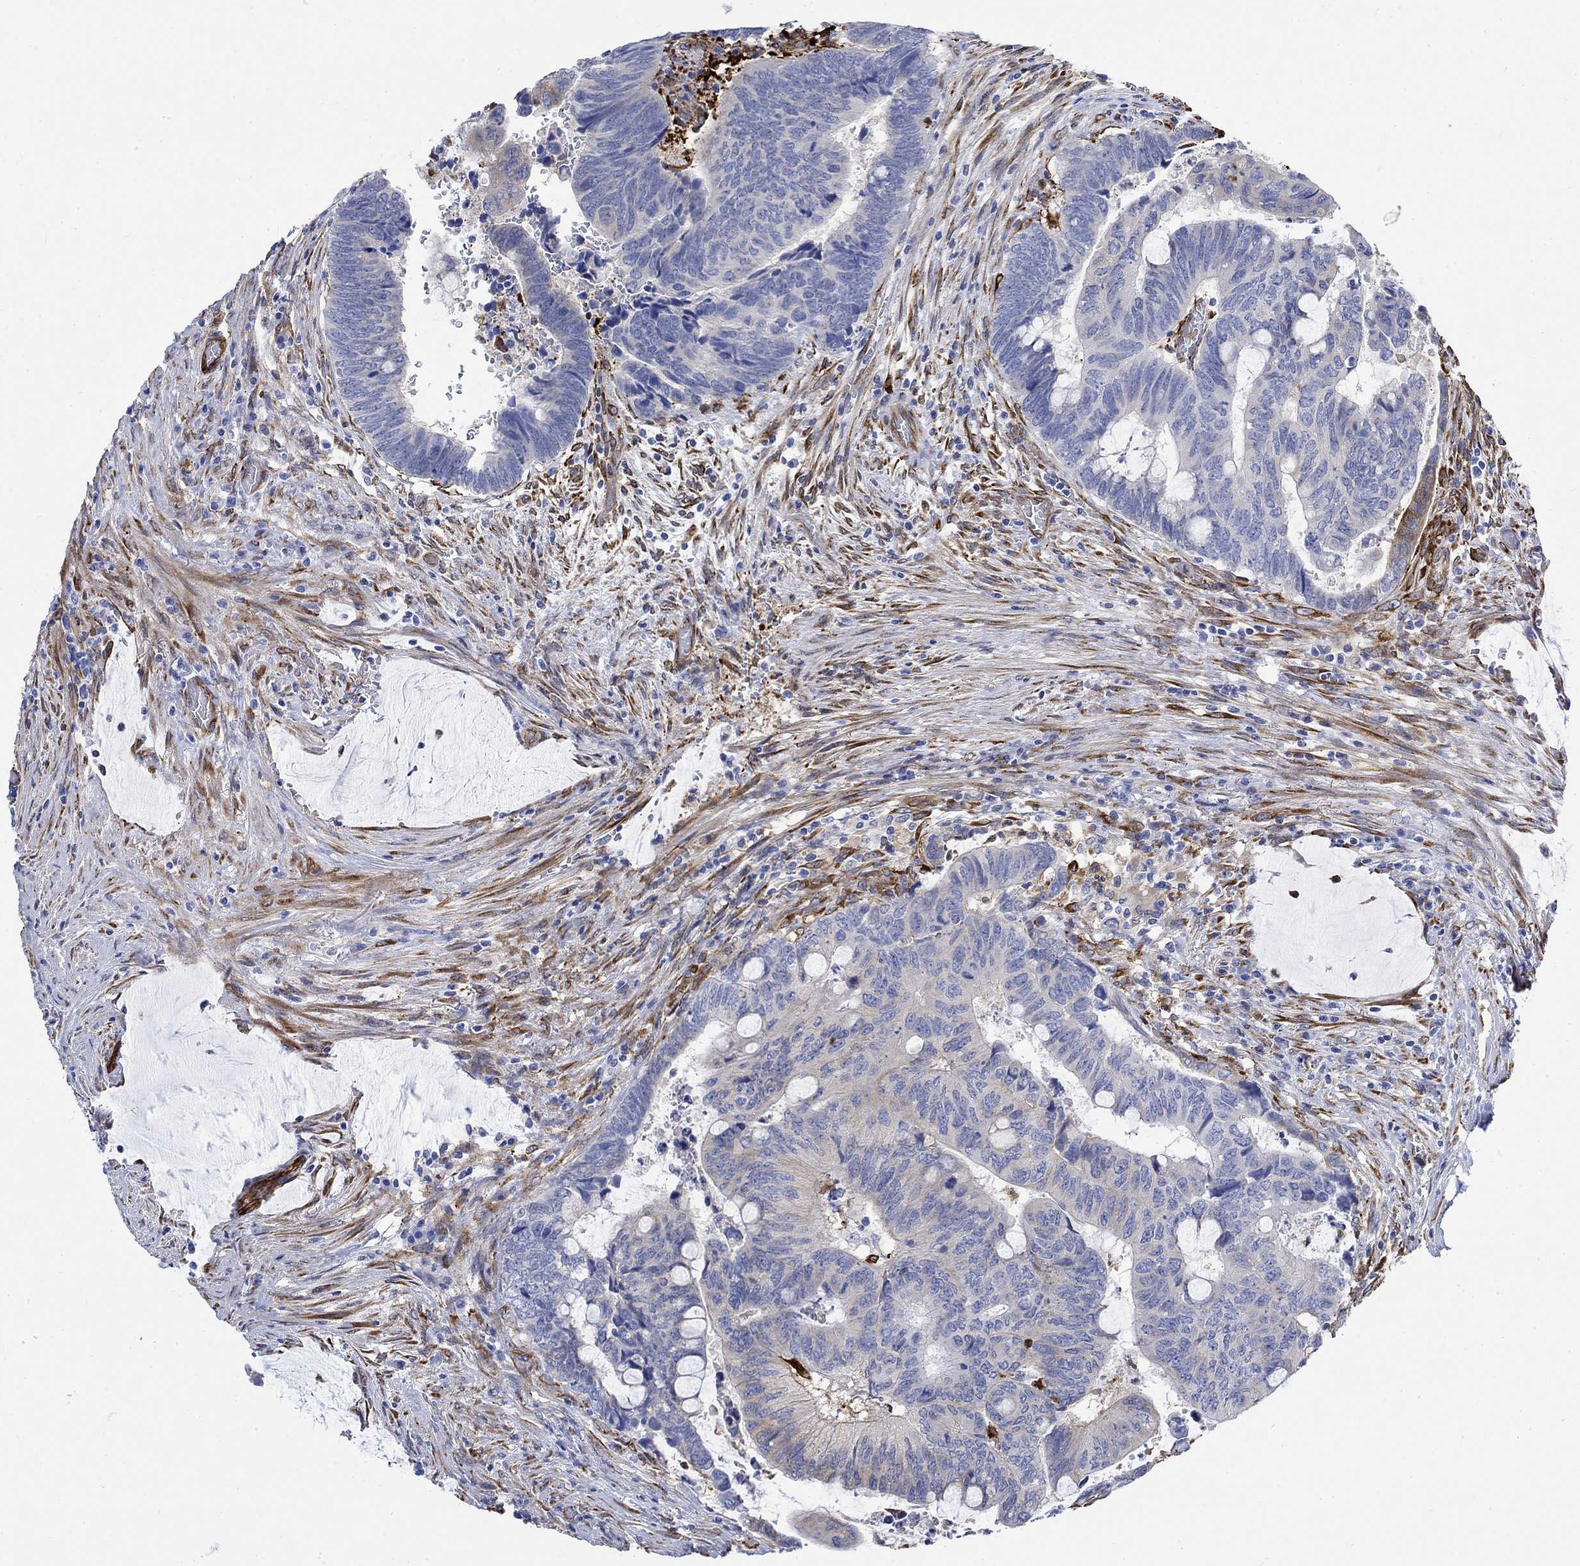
{"staining": {"intensity": "moderate", "quantity": "<25%", "location": "cytoplasmic/membranous"}, "tissue": "colorectal cancer", "cell_type": "Tumor cells", "image_type": "cancer", "snomed": [{"axis": "morphology", "description": "Normal tissue, NOS"}, {"axis": "morphology", "description": "Adenocarcinoma, NOS"}, {"axis": "topography", "description": "Rectum"}], "caption": "A low amount of moderate cytoplasmic/membranous positivity is present in about <25% of tumor cells in colorectal cancer (adenocarcinoma) tissue. (IHC, brightfield microscopy, high magnification).", "gene": "TGM2", "patient": {"sex": "male", "age": 92}}